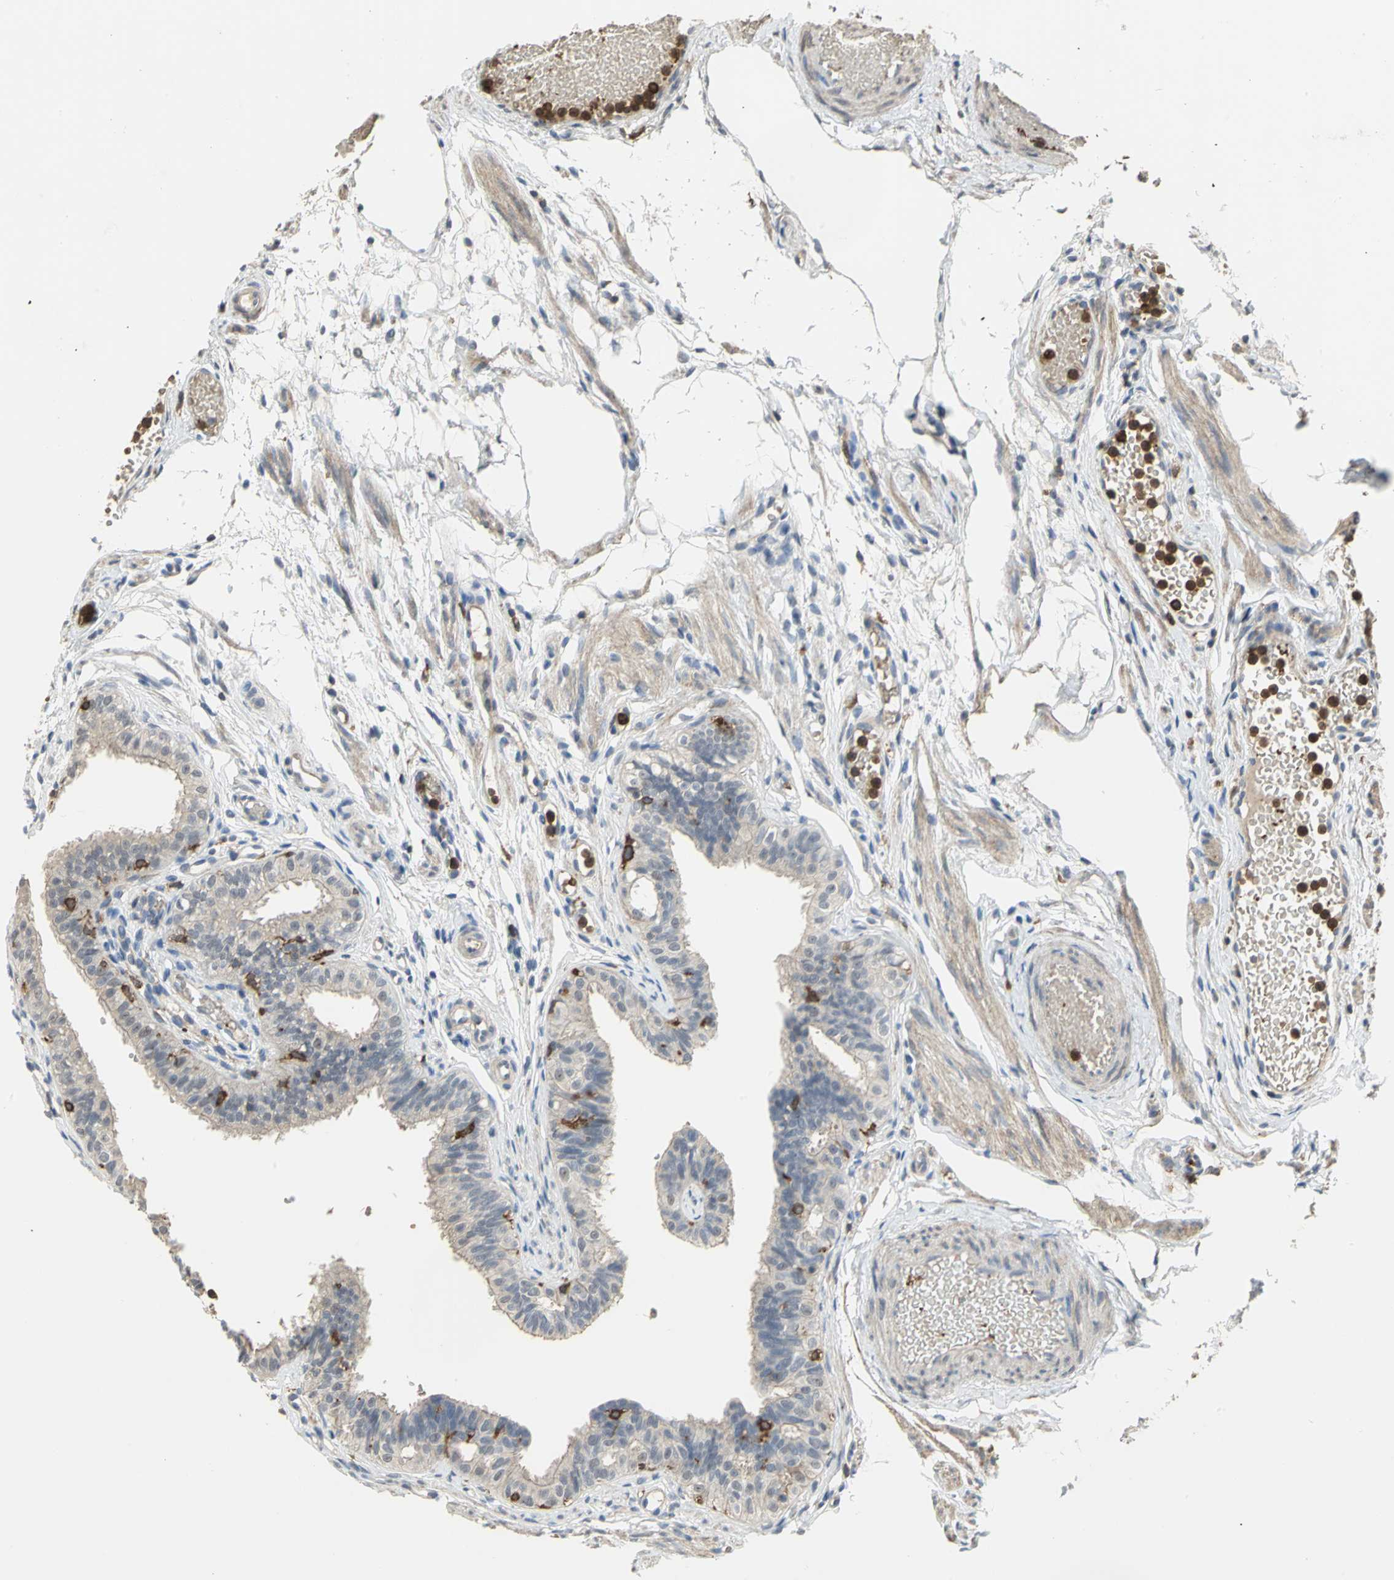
{"staining": {"intensity": "negative", "quantity": "none", "location": "none"}, "tissue": "fallopian tube", "cell_type": "Glandular cells", "image_type": "normal", "snomed": [{"axis": "morphology", "description": "Normal tissue, NOS"}, {"axis": "morphology", "description": "Dermoid, NOS"}, {"axis": "topography", "description": "Fallopian tube"}], "caption": "DAB (3,3'-diaminobenzidine) immunohistochemical staining of benign fallopian tube shows no significant expression in glandular cells.", "gene": "SKAP2", "patient": {"sex": "female", "age": 33}}